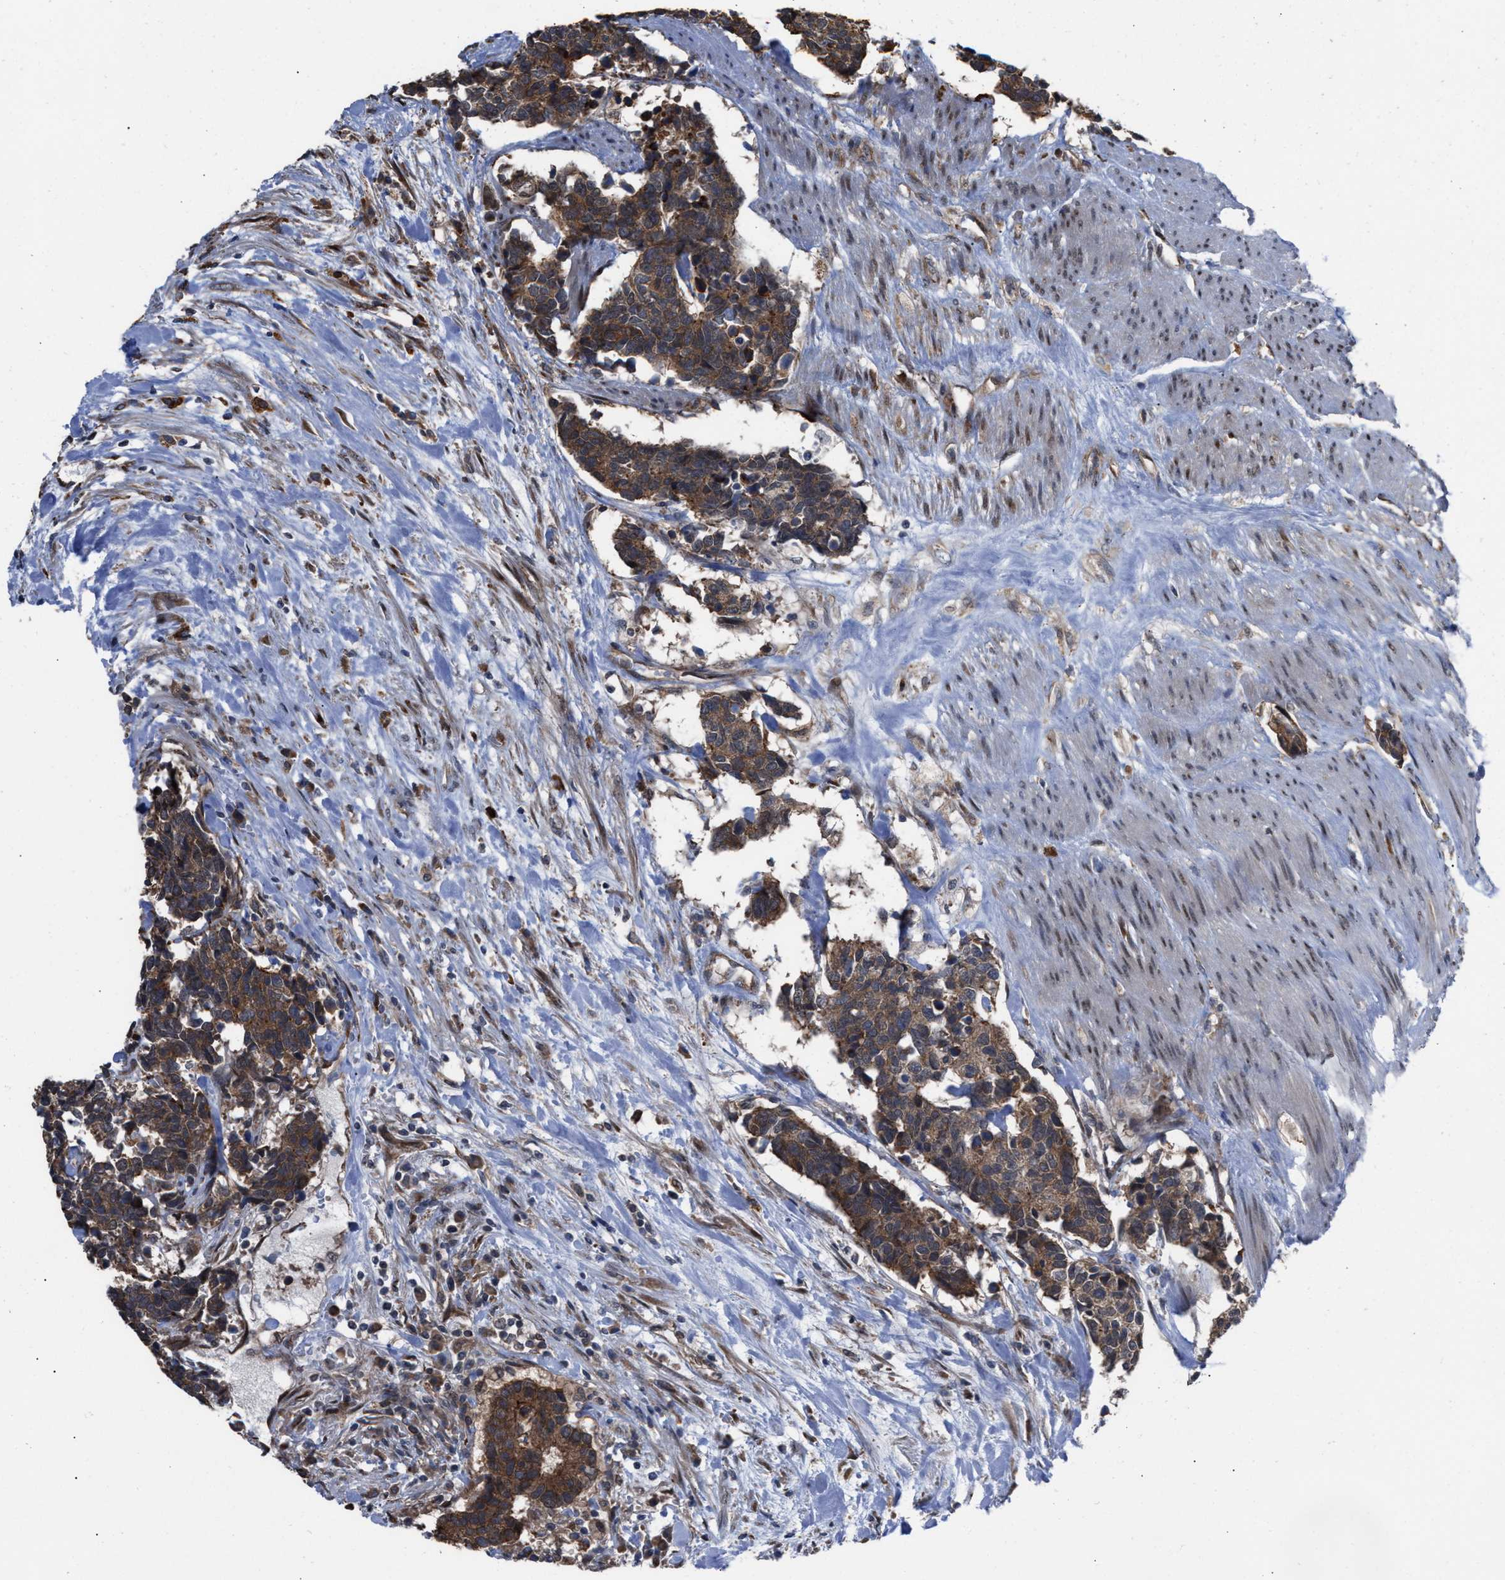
{"staining": {"intensity": "moderate", "quantity": ">75%", "location": "cytoplasmic/membranous"}, "tissue": "carcinoid", "cell_type": "Tumor cells", "image_type": "cancer", "snomed": [{"axis": "morphology", "description": "Carcinoma, NOS"}, {"axis": "morphology", "description": "Carcinoid, malignant, NOS"}, {"axis": "topography", "description": "Urinary bladder"}], "caption": "An image of carcinoid stained for a protein exhibits moderate cytoplasmic/membranous brown staining in tumor cells.", "gene": "TP53BP2", "patient": {"sex": "male", "age": 57}}